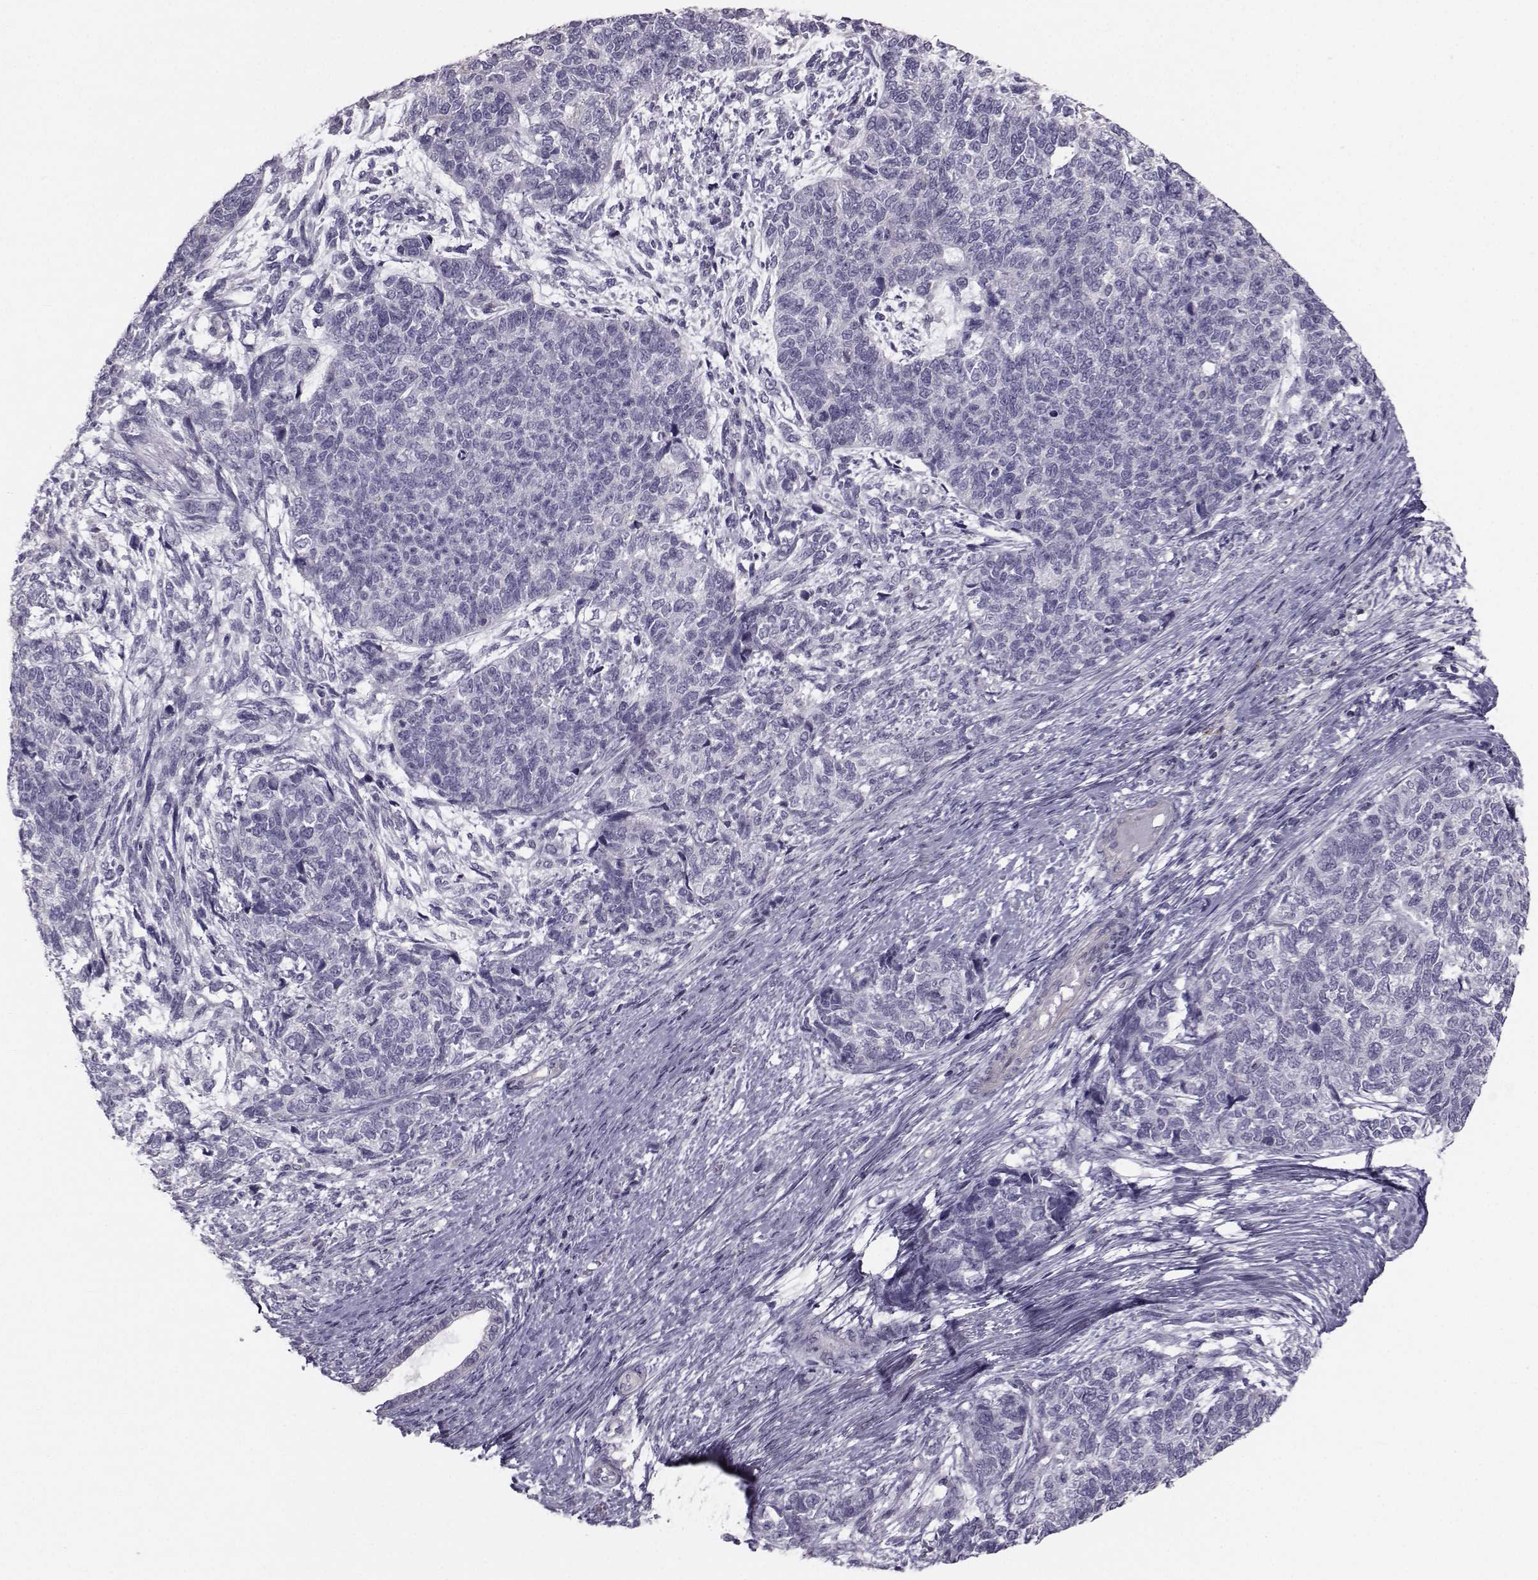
{"staining": {"intensity": "negative", "quantity": "none", "location": "none"}, "tissue": "cervical cancer", "cell_type": "Tumor cells", "image_type": "cancer", "snomed": [{"axis": "morphology", "description": "Squamous cell carcinoma, NOS"}, {"axis": "topography", "description": "Cervix"}], "caption": "The photomicrograph exhibits no significant expression in tumor cells of squamous cell carcinoma (cervical).", "gene": "GARIN3", "patient": {"sex": "female", "age": 63}}